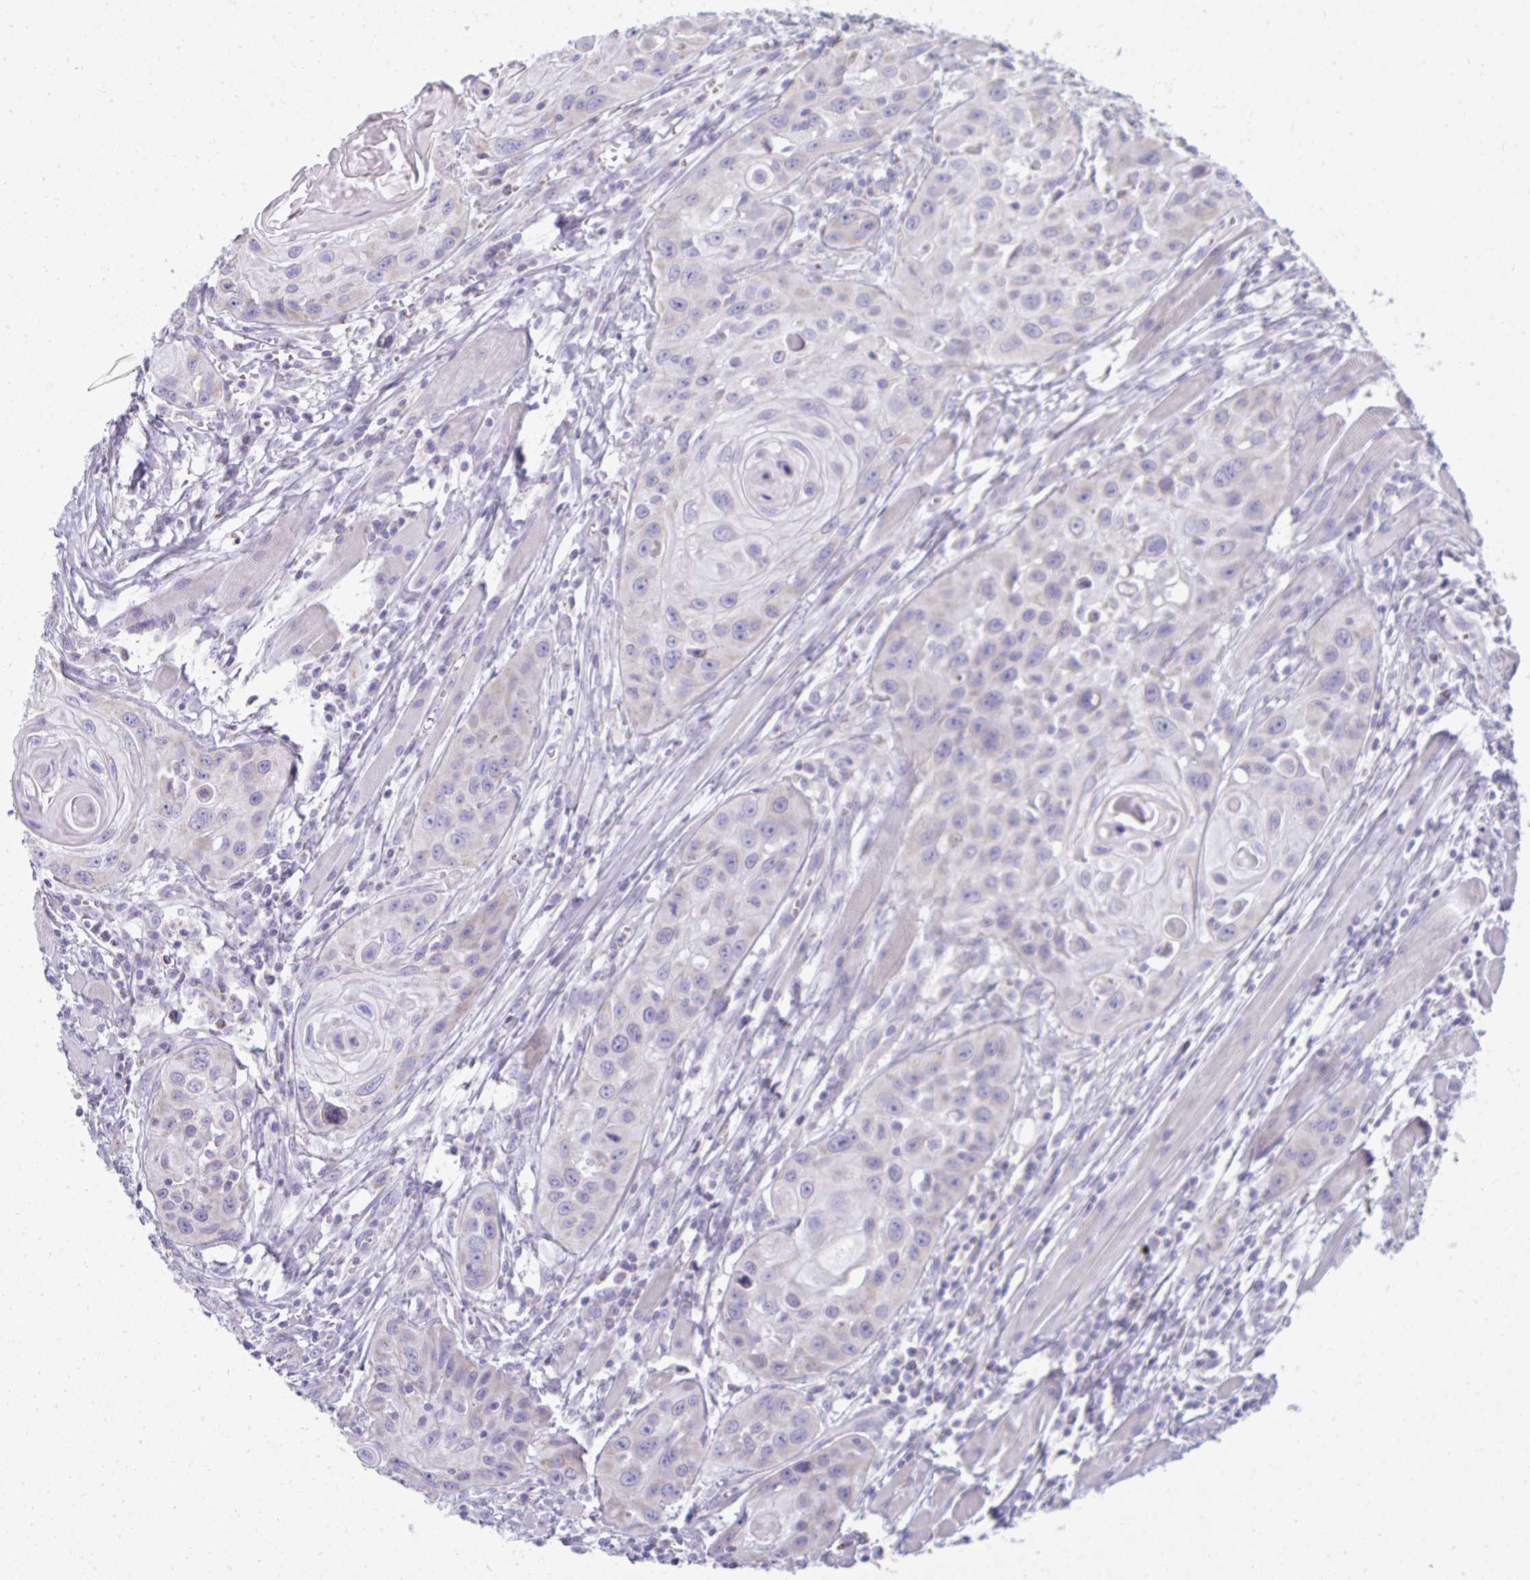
{"staining": {"intensity": "negative", "quantity": "none", "location": "none"}, "tissue": "head and neck cancer", "cell_type": "Tumor cells", "image_type": "cancer", "snomed": [{"axis": "morphology", "description": "Squamous cell carcinoma, NOS"}, {"axis": "topography", "description": "Oral tissue"}, {"axis": "topography", "description": "Head-Neck"}], "caption": "Photomicrograph shows no significant protein staining in tumor cells of squamous cell carcinoma (head and neck).", "gene": "SLC6A1", "patient": {"sex": "male", "age": 58}}